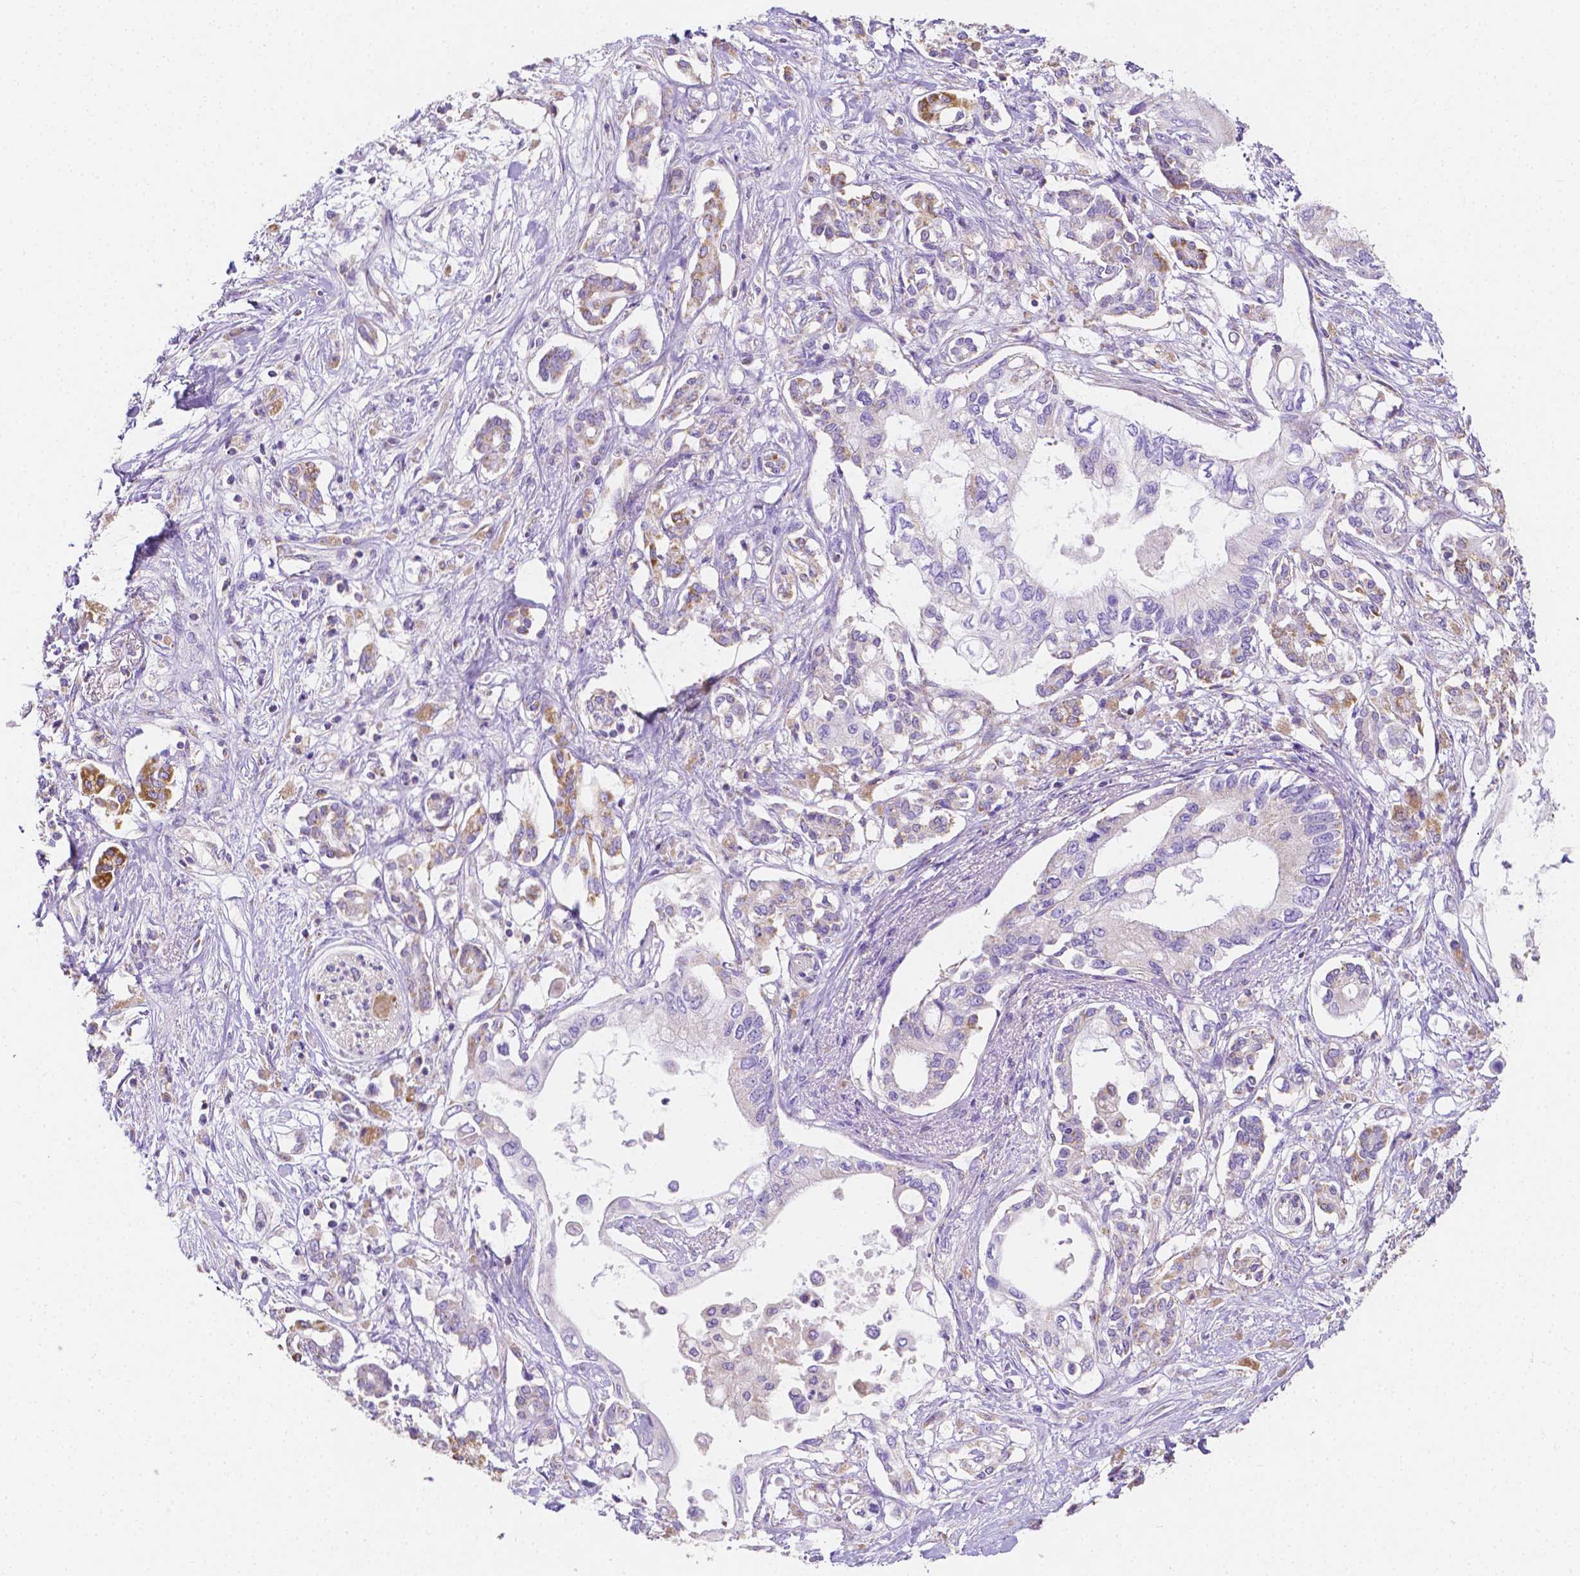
{"staining": {"intensity": "moderate", "quantity": "<25%", "location": "cytoplasmic/membranous"}, "tissue": "pancreatic cancer", "cell_type": "Tumor cells", "image_type": "cancer", "snomed": [{"axis": "morphology", "description": "Adenocarcinoma, NOS"}, {"axis": "topography", "description": "Pancreas"}], "caption": "This histopathology image displays immunohistochemistry staining of human pancreatic adenocarcinoma, with low moderate cytoplasmic/membranous staining in approximately <25% of tumor cells.", "gene": "SGTB", "patient": {"sex": "female", "age": 63}}